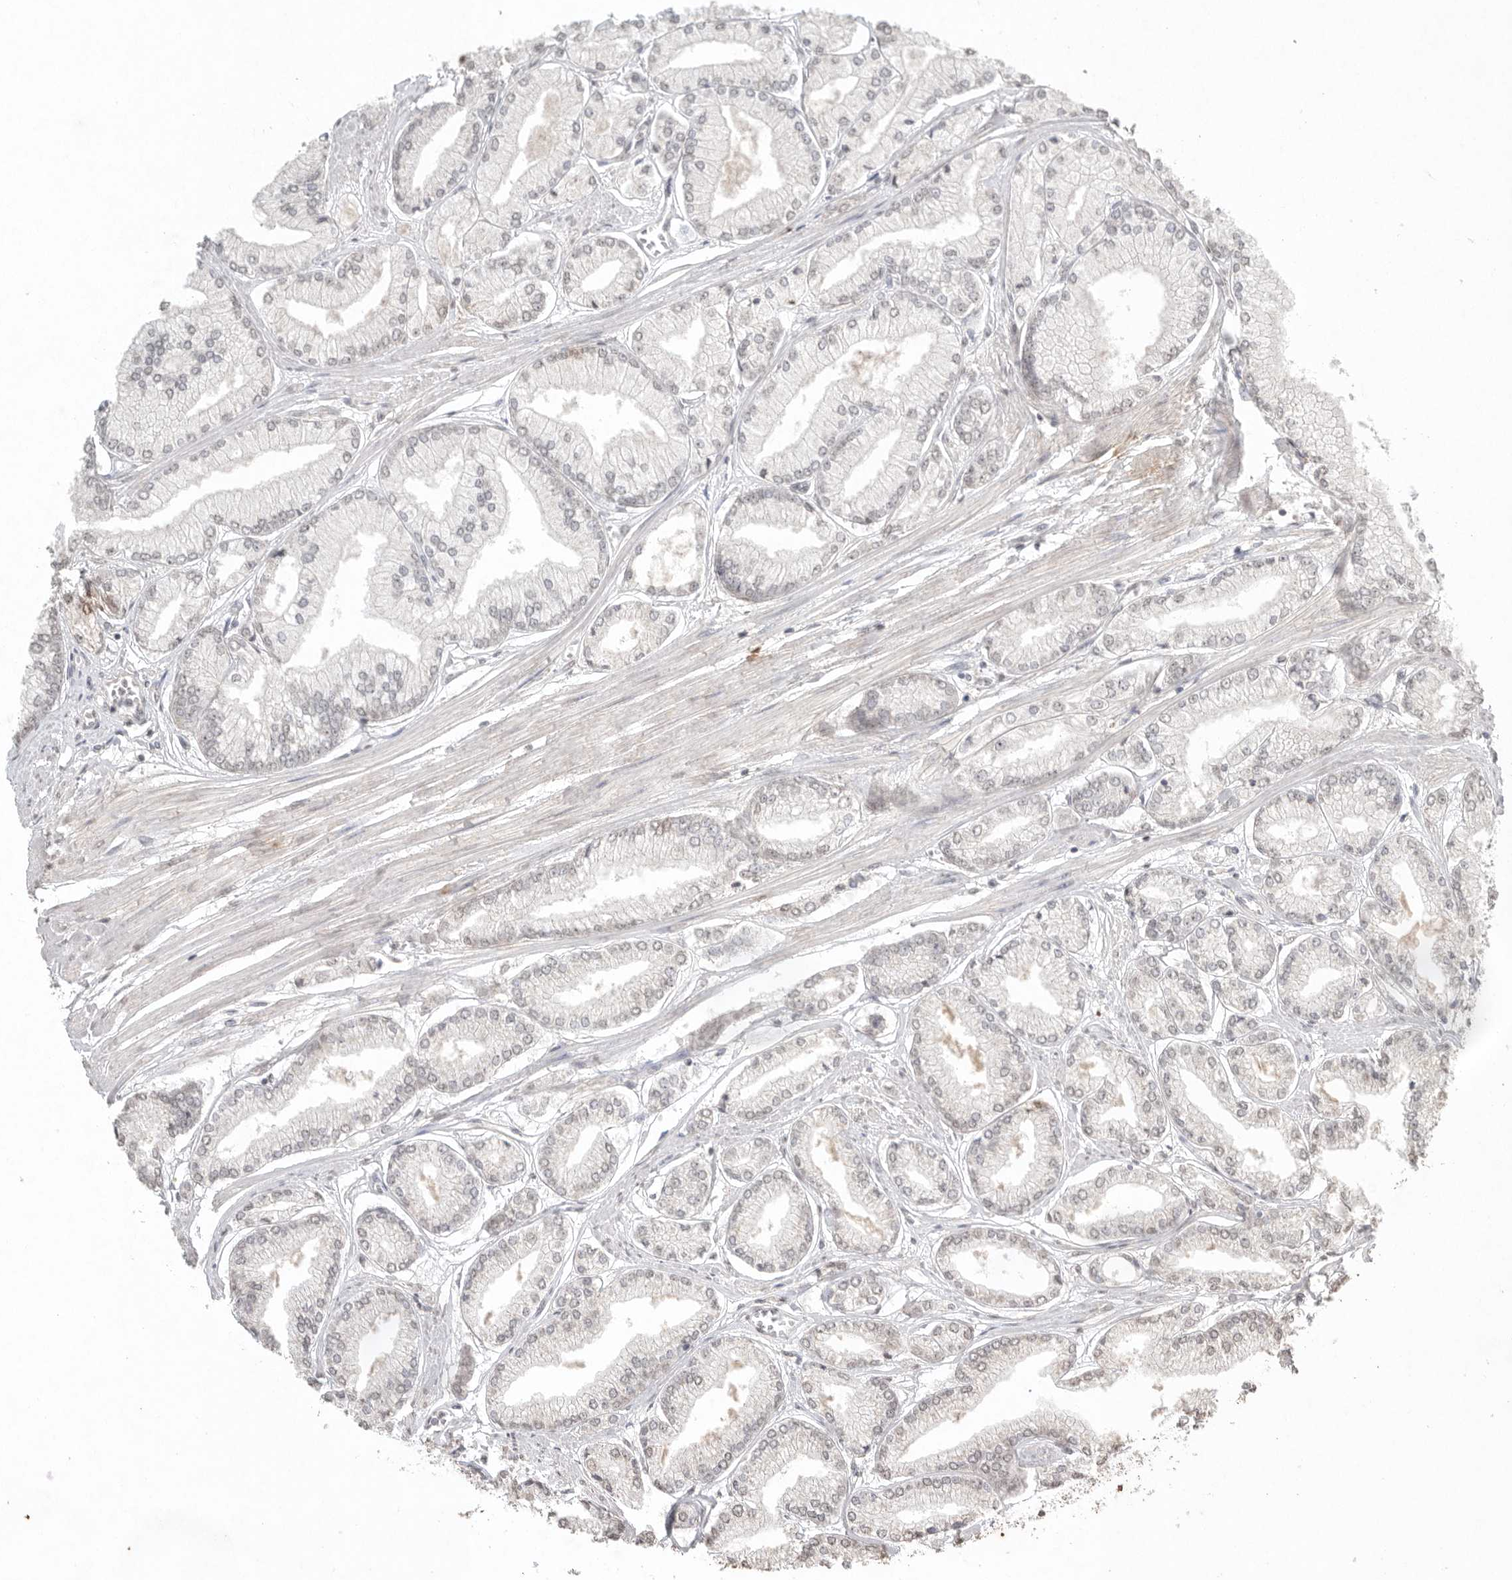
{"staining": {"intensity": "negative", "quantity": "none", "location": "none"}, "tissue": "prostate cancer", "cell_type": "Tumor cells", "image_type": "cancer", "snomed": [{"axis": "morphology", "description": "Adenocarcinoma, Low grade"}, {"axis": "topography", "description": "Prostate"}], "caption": "This is an immunohistochemistry (IHC) histopathology image of human low-grade adenocarcinoma (prostate). There is no staining in tumor cells.", "gene": "KLK5", "patient": {"sex": "male", "age": 52}}